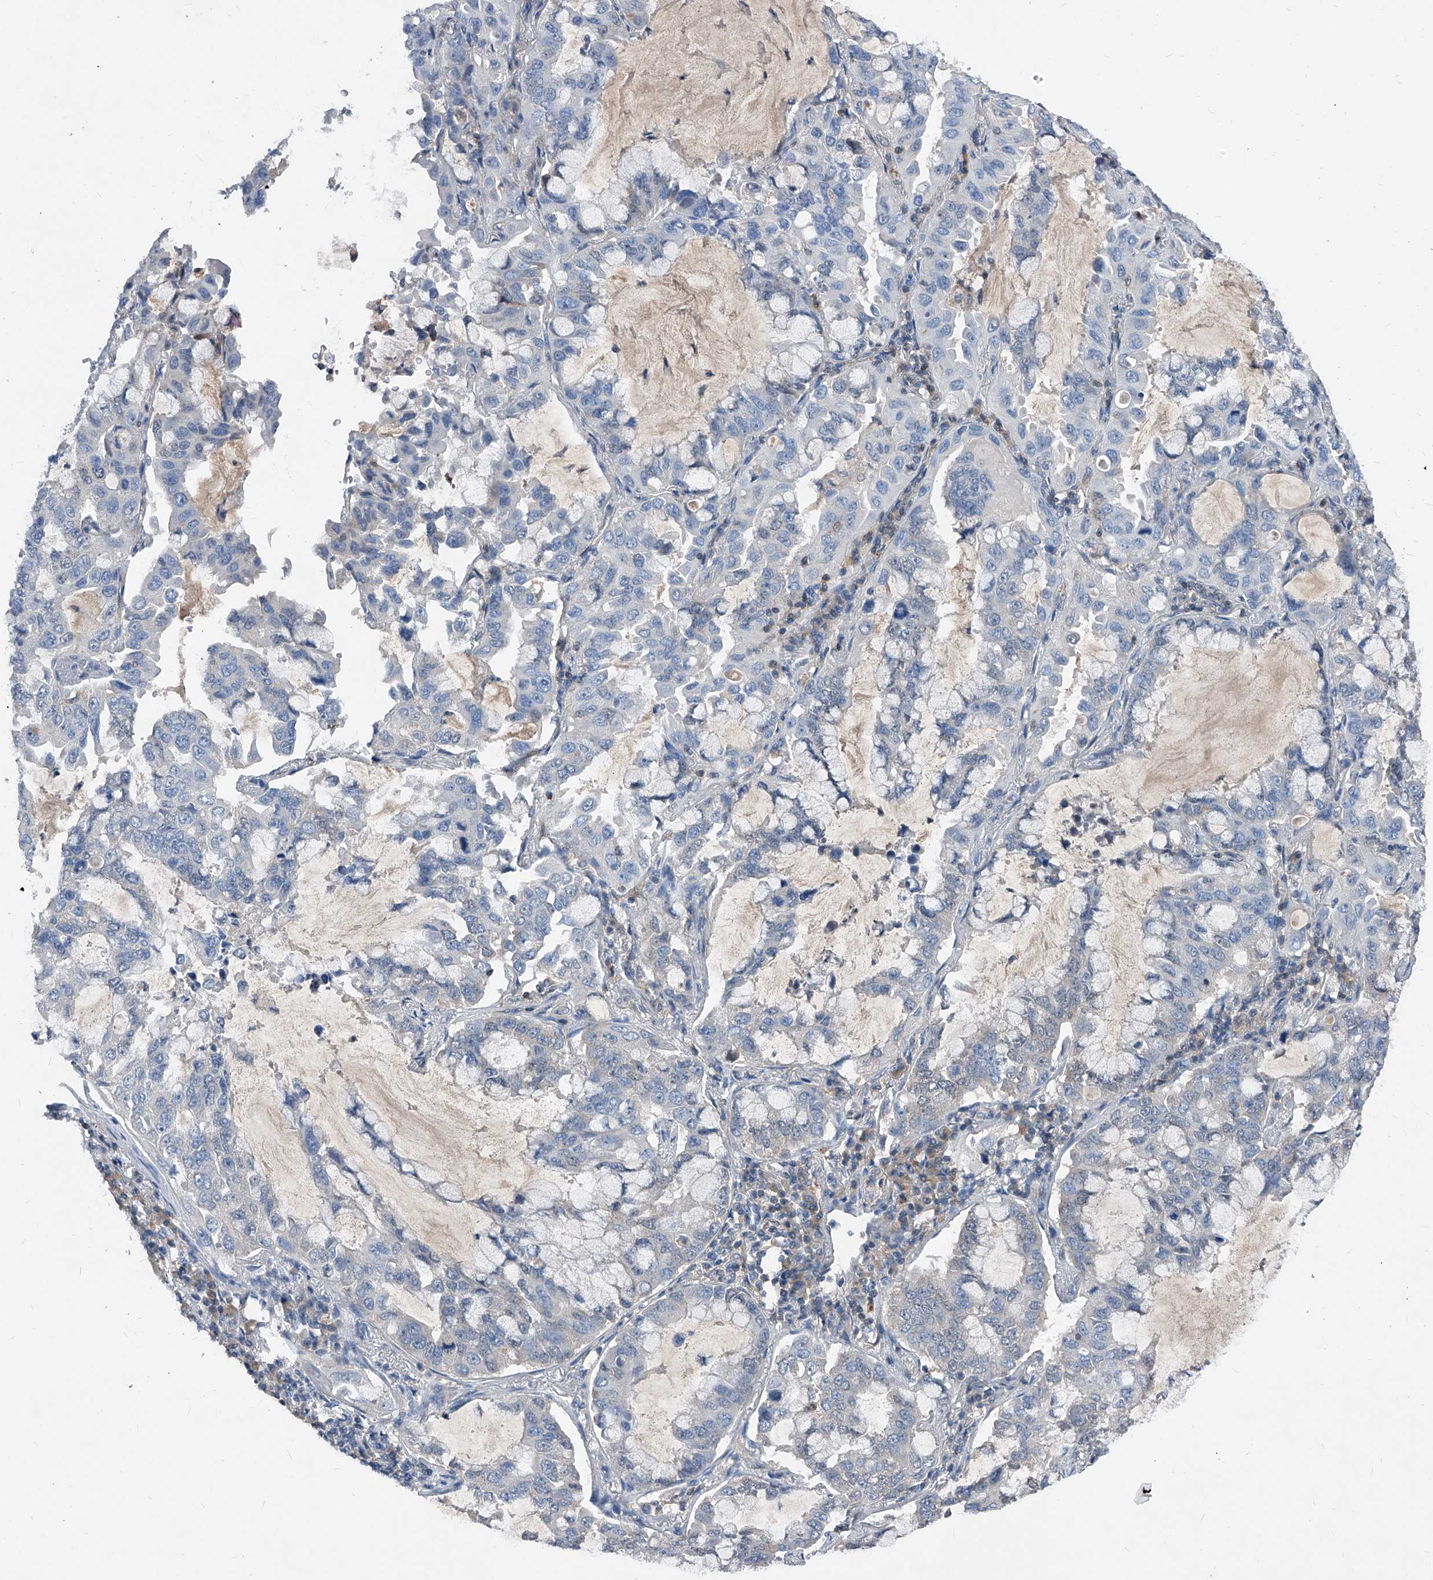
{"staining": {"intensity": "negative", "quantity": "none", "location": "none"}, "tissue": "lung cancer", "cell_type": "Tumor cells", "image_type": "cancer", "snomed": [{"axis": "morphology", "description": "Adenocarcinoma, NOS"}, {"axis": "topography", "description": "Lung"}], "caption": "Immunohistochemistry (IHC) of lung adenocarcinoma exhibits no expression in tumor cells.", "gene": "MAP2K6", "patient": {"sex": "male", "age": 64}}